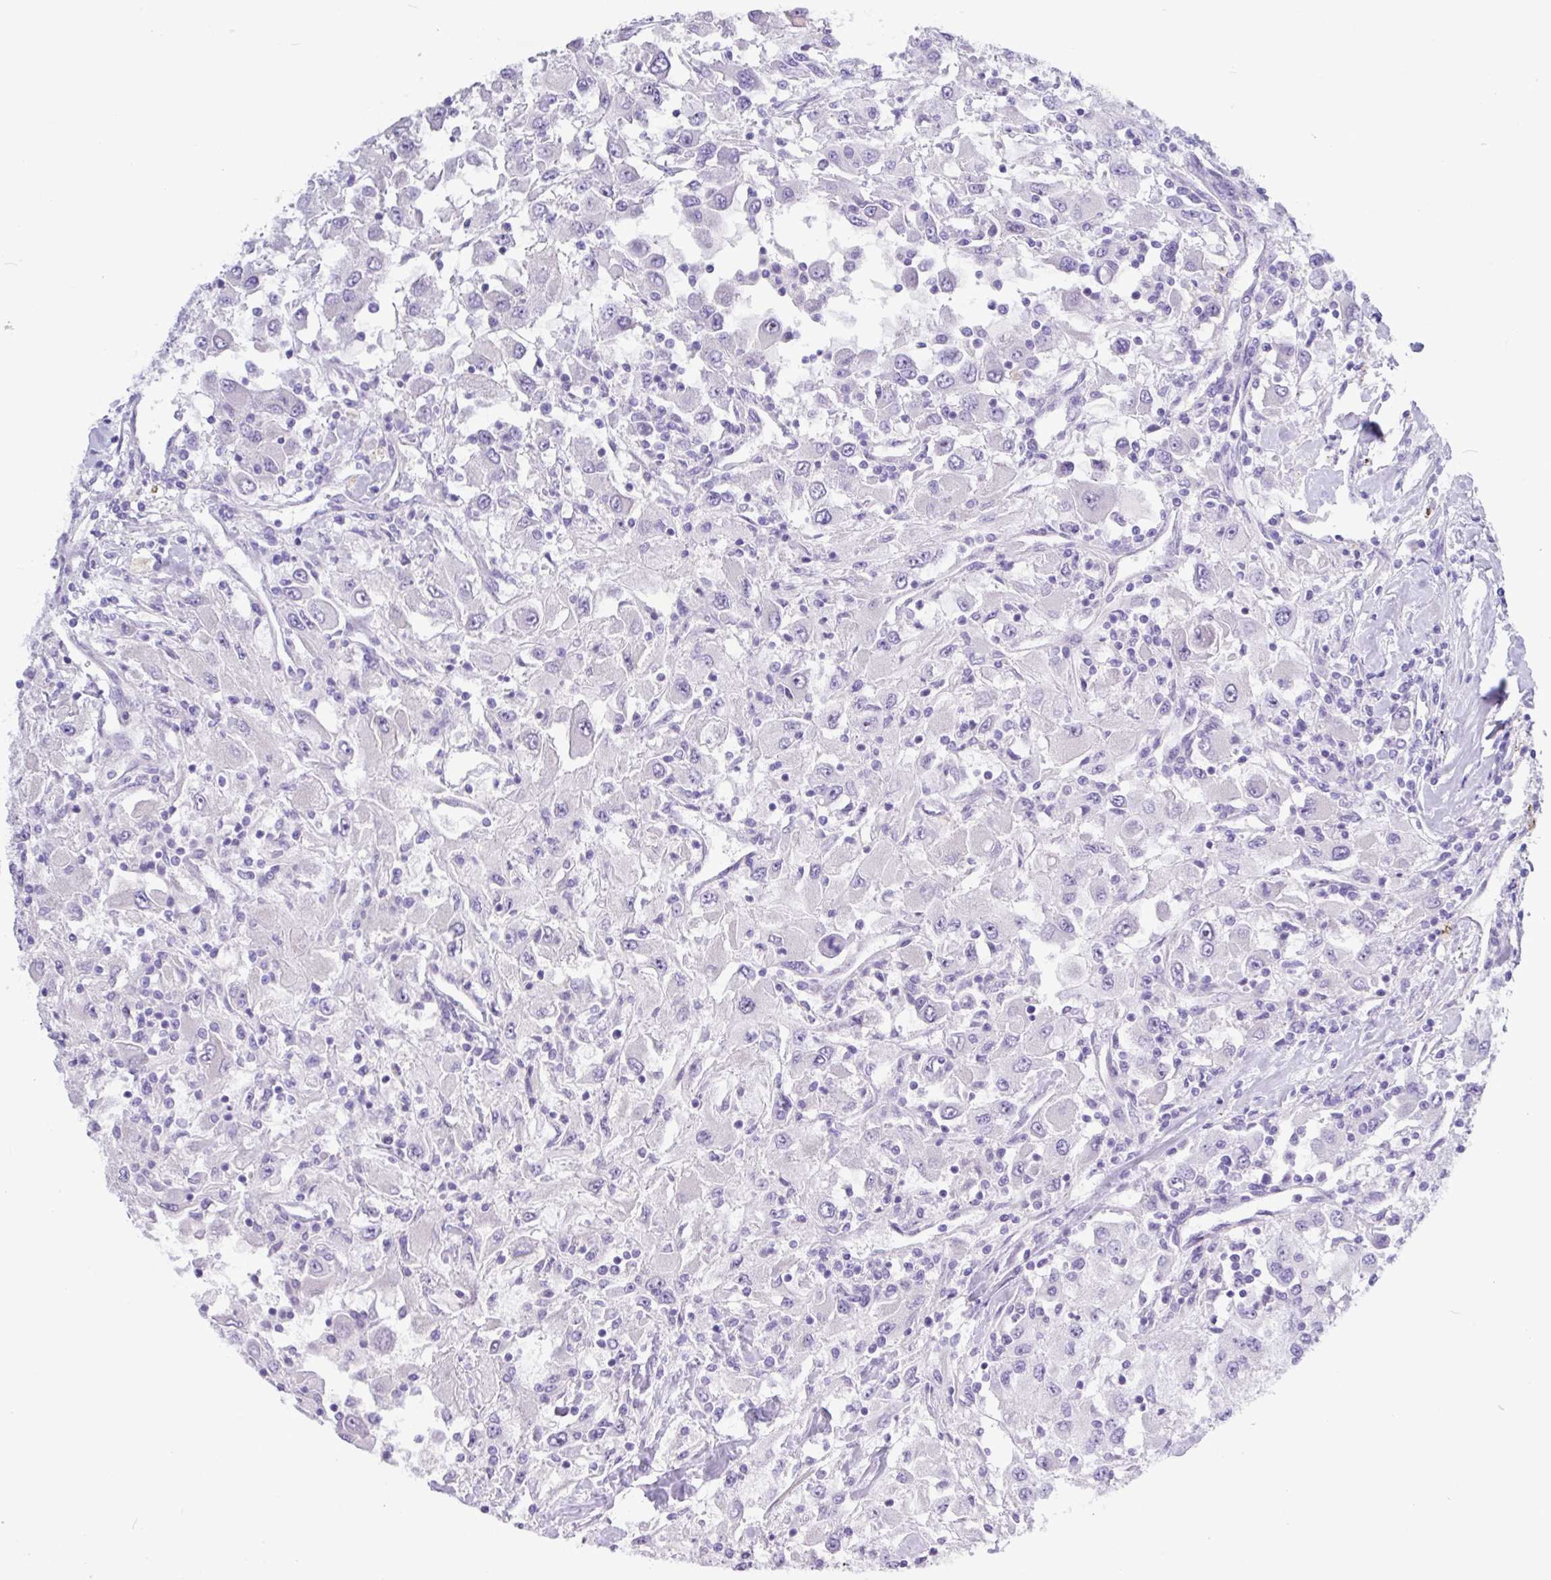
{"staining": {"intensity": "negative", "quantity": "none", "location": "none"}, "tissue": "renal cancer", "cell_type": "Tumor cells", "image_type": "cancer", "snomed": [{"axis": "morphology", "description": "Adenocarcinoma, NOS"}, {"axis": "topography", "description": "Kidney"}], "caption": "DAB immunohistochemical staining of human renal cancer (adenocarcinoma) exhibits no significant positivity in tumor cells.", "gene": "MRM2", "patient": {"sex": "female", "age": 67}}